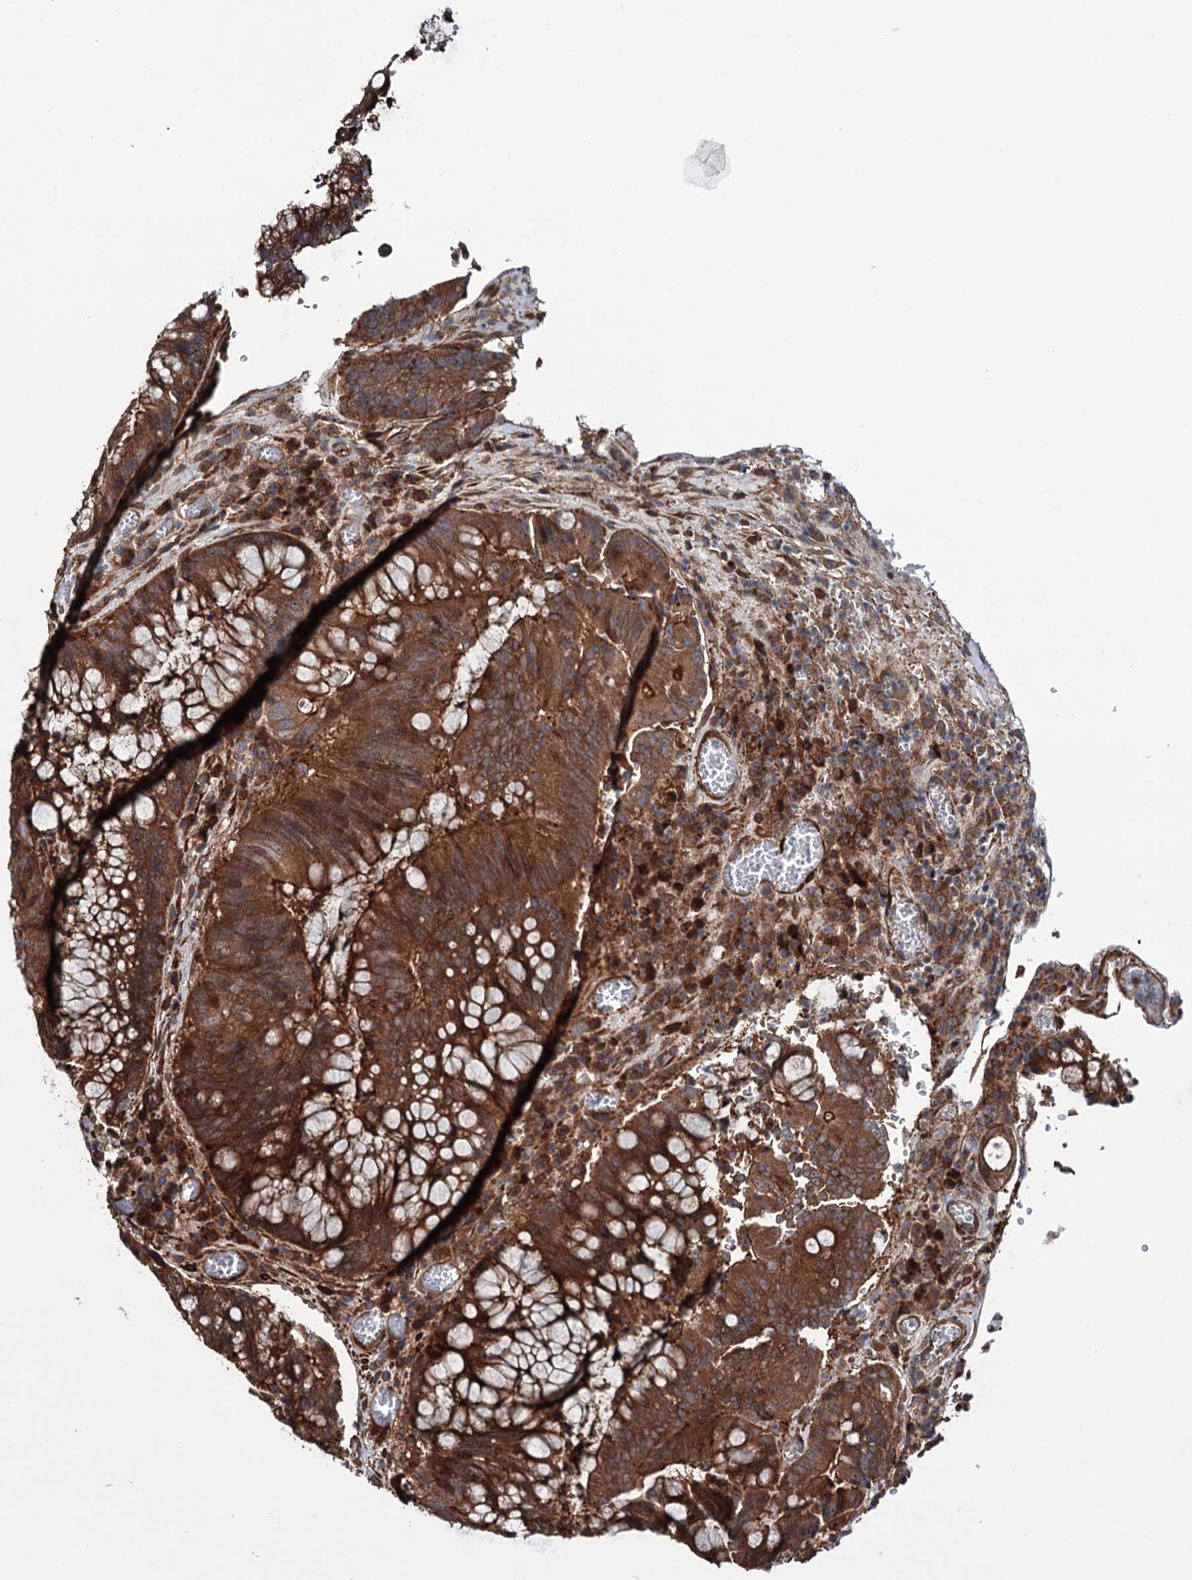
{"staining": {"intensity": "strong", "quantity": ">75%", "location": "cytoplasmic/membranous"}, "tissue": "colorectal cancer", "cell_type": "Tumor cells", "image_type": "cancer", "snomed": [{"axis": "morphology", "description": "Adenocarcinoma, NOS"}, {"axis": "topography", "description": "Rectum"}], "caption": "A photomicrograph of colorectal cancer stained for a protein displays strong cytoplasmic/membranous brown staining in tumor cells.", "gene": "FERMT2", "patient": {"sex": "male", "age": 69}}